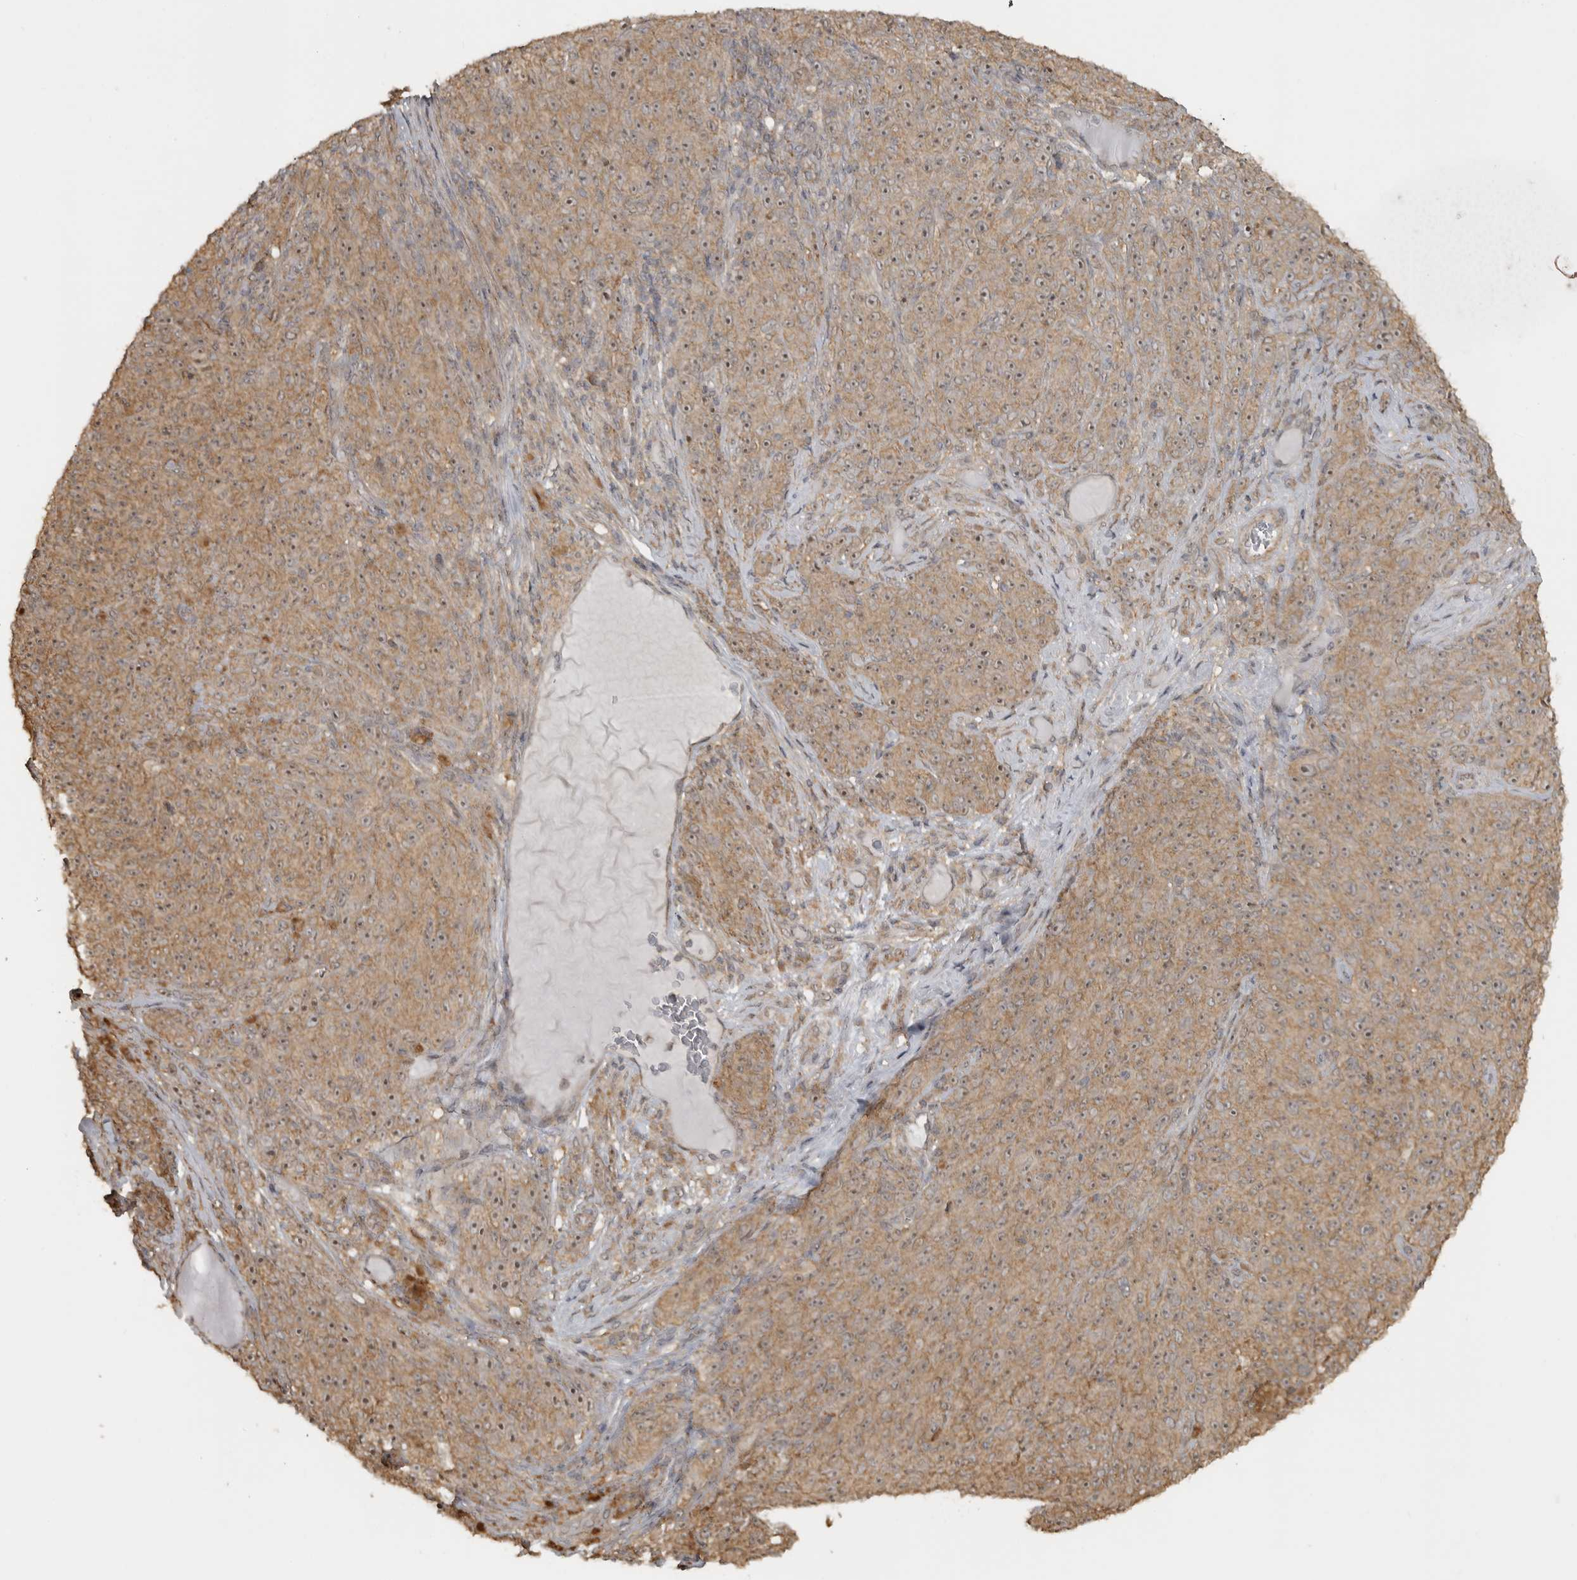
{"staining": {"intensity": "moderate", "quantity": ">75%", "location": "cytoplasmic/membranous,nuclear"}, "tissue": "melanoma", "cell_type": "Tumor cells", "image_type": "cancer", "snomed": [{"axis": "morphology", "description": "Malignant melanoma, NOS"}, {"axis": "topography", "description": "Skin"}], "caption": "The photomicrograph exhibits staining of malignant melanoma, revealing moderate cytoplasmic/membranous and nuclear protein expression (brown color) within tumor cells. (Stains: DAB in brown, nuclei in blue, Microscopy: brightfield microscopy at high magnification).", "gene": "LLGL1", "patient": {"sex": "female", "age": 82}}